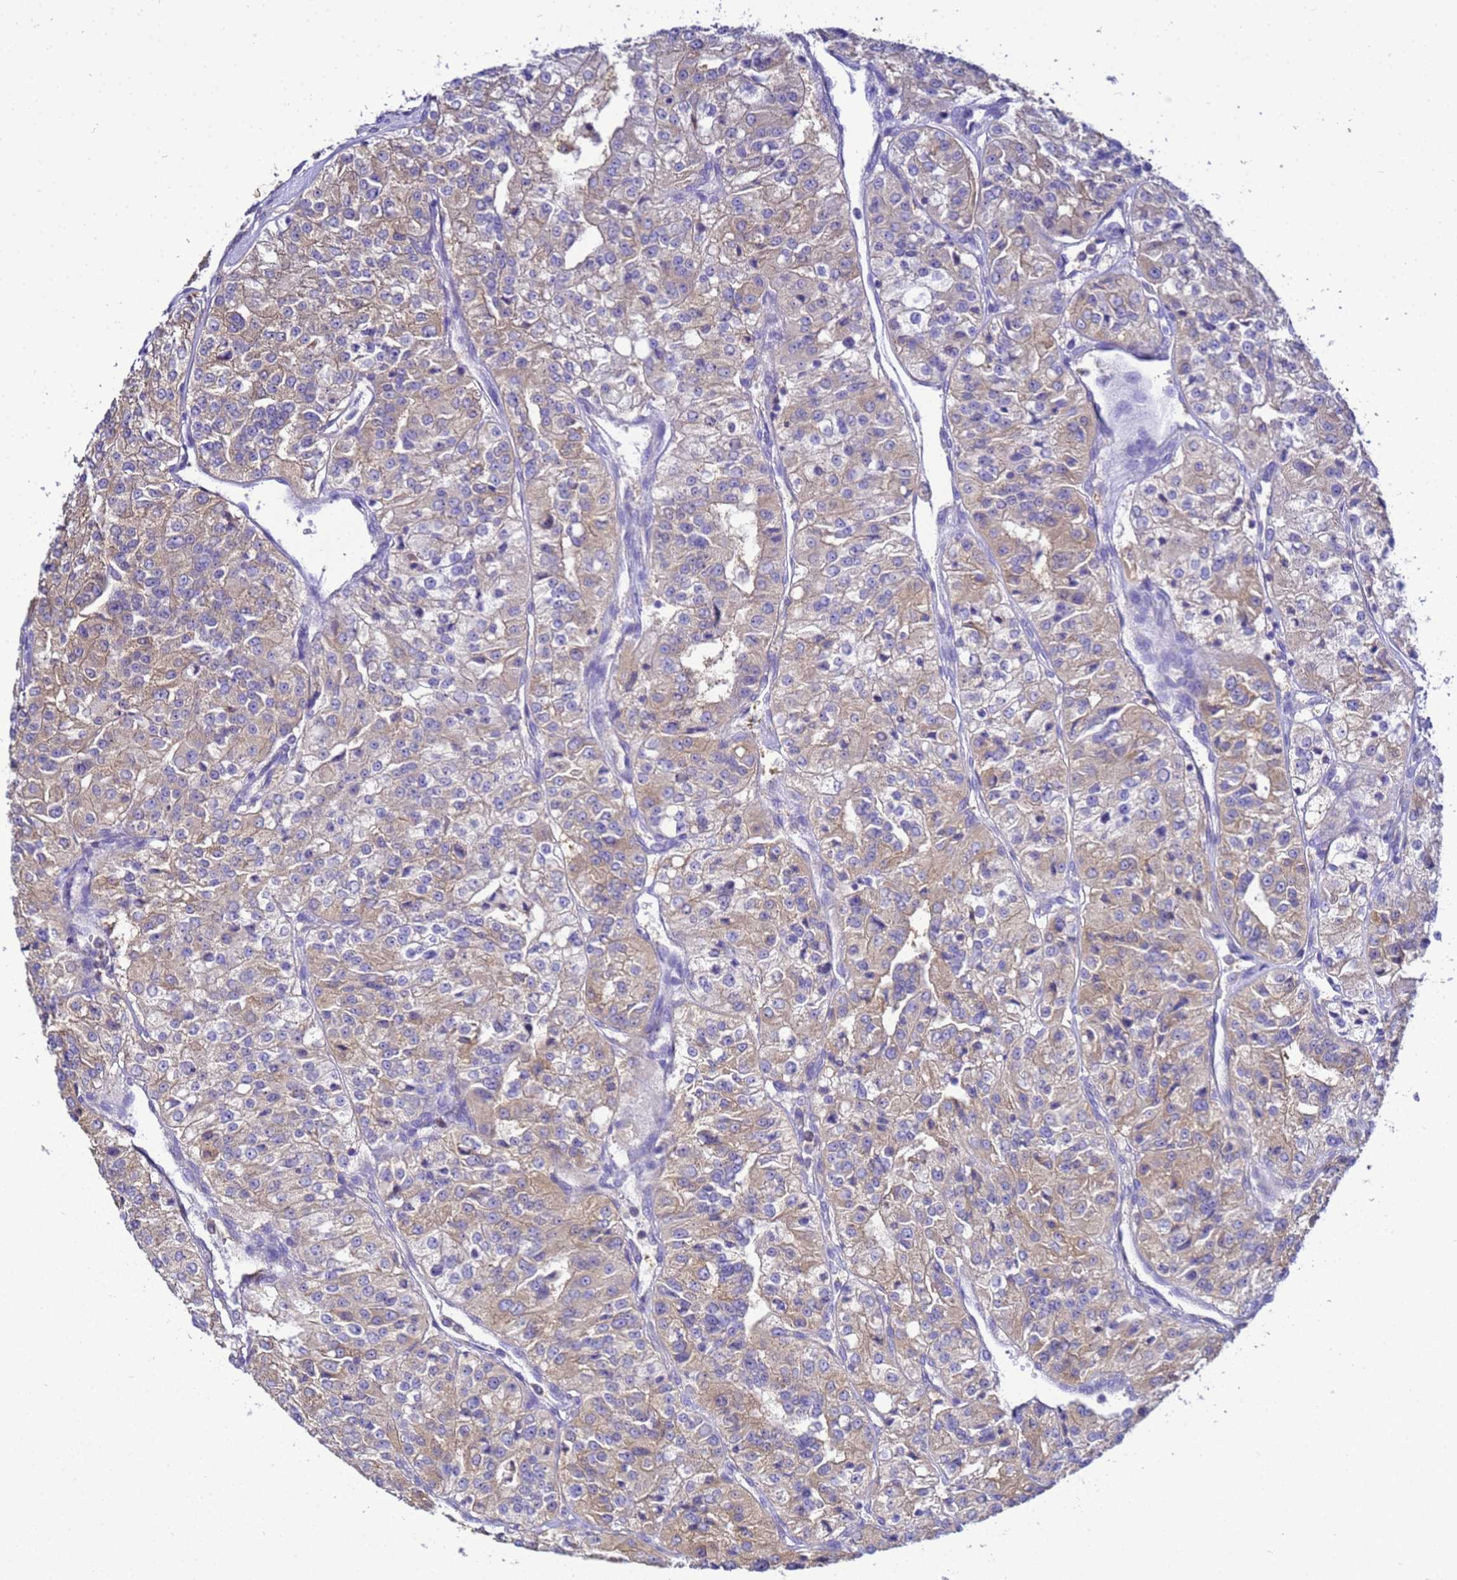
{"staining": {"intensity": "weak", "quantity": ">75%", "location": "cytoplasmic/membranous"}, "tissue": "renal cancer", "cell_type": "Tumor cells", "image_type": "cancer", "snomed": [{"axis": "morphology", "description": "Adenocarcinoma, NOS"}, {"axis": "topography", "description": "Kidney"}], "caption": "The image exhibits immunohistochemical staining of adenocarcinoma (renal). There is weak cytoplasmic/membranous staining is seen in approximately >75% of tumor cells.", "gene": "NARS1", "patient": {"sex": "female", "age": 63}}